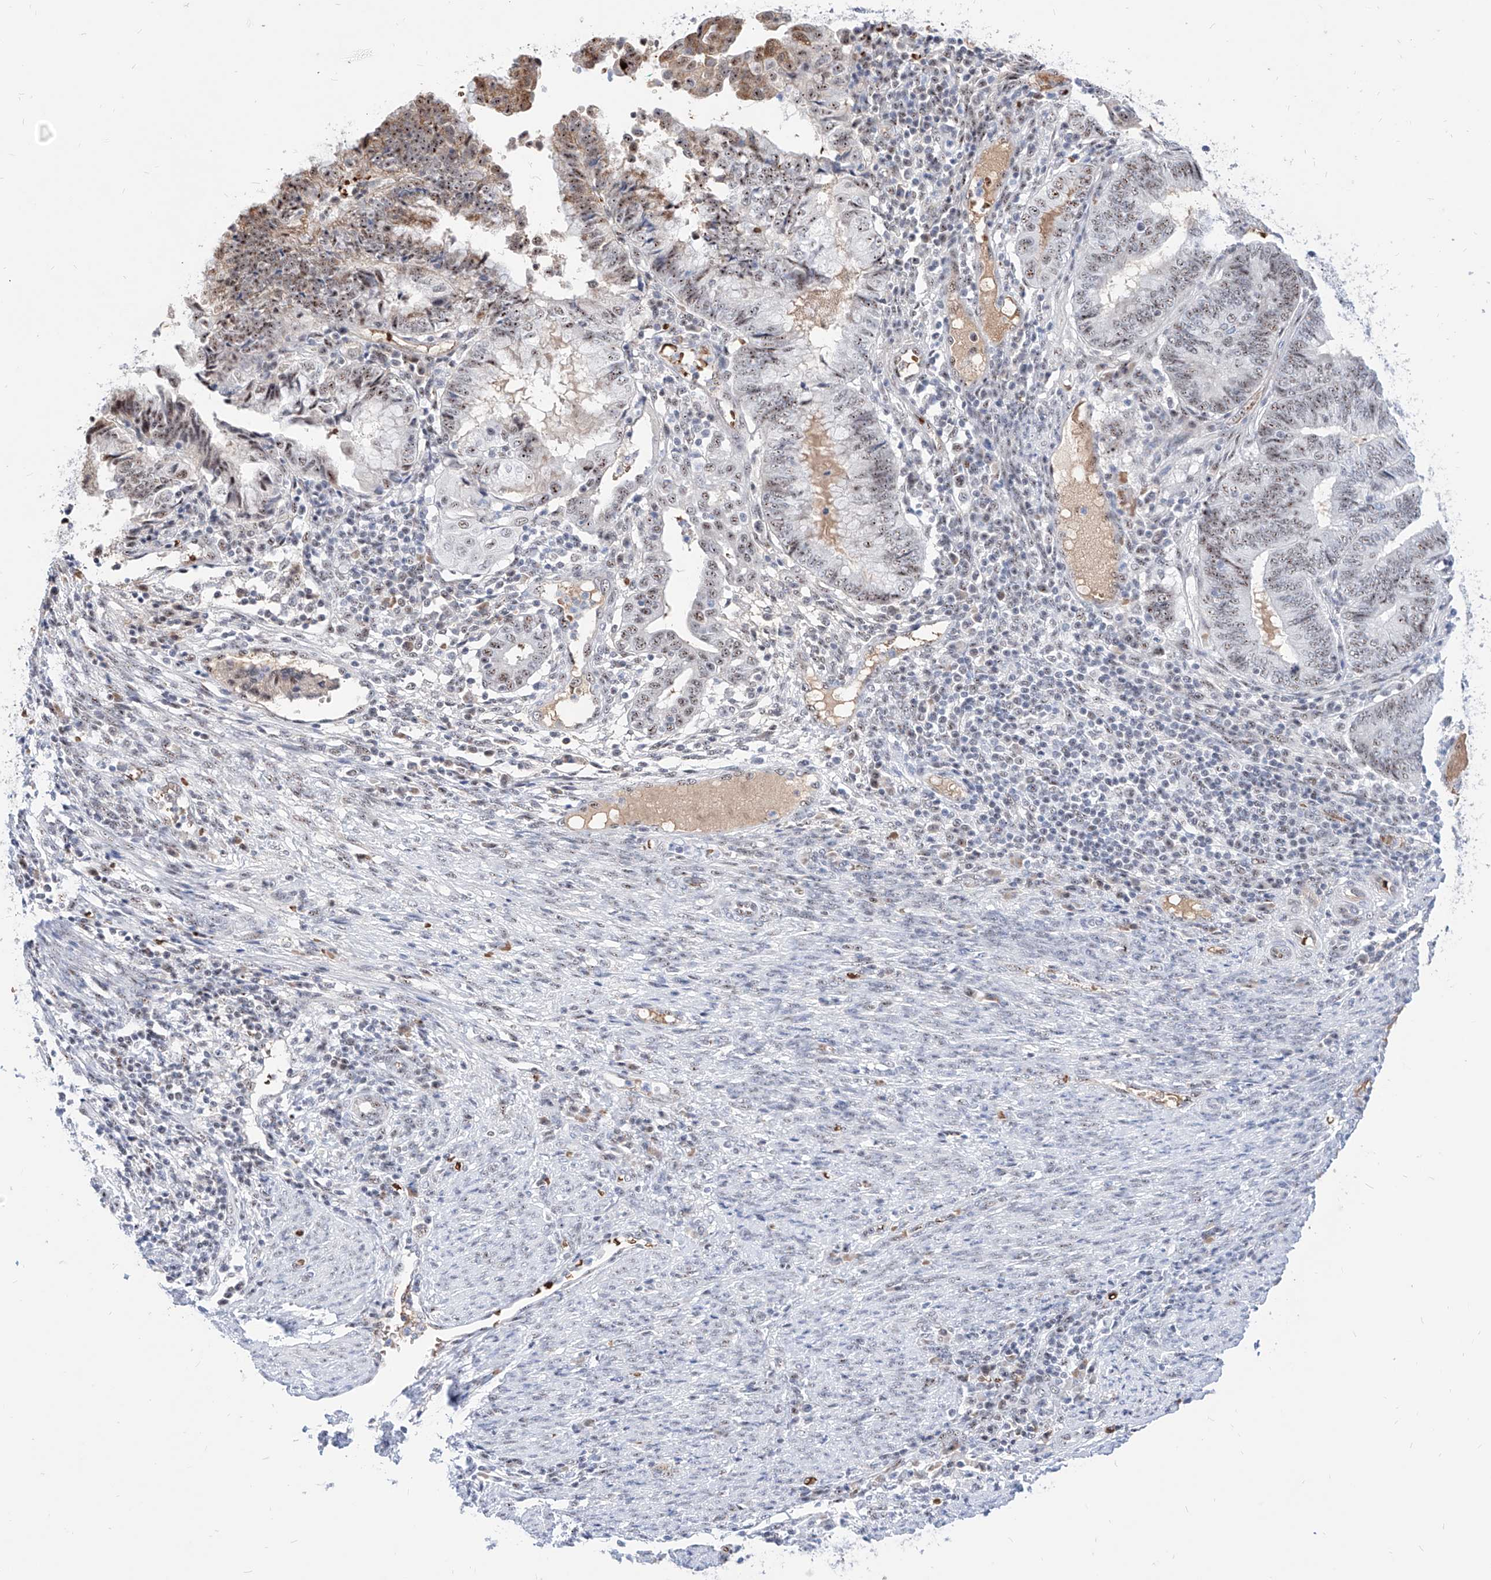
{"staining": {"intensity": "weak", "quantity": "25%-75%", "location": "nuclear"}, "tissue": "endometrial cancer", "cell_type": "Tumor cells", "image_type": "cancer", "snomed": [{"axis": "morphology", "description": "Adenocarcinoma, NOS"}, {"axis": "topography", "description": "Uterus"}, {"axis": "topography", "description": "Endometrium"}], "caption": "Immunohistochemistry (IHC) of adenocarcinoma (endometrial) reveals low levels of weak nuclear positivity in approximately 25%-75% of tumor cells.", "gene": "ZFP42", "patient": {"sex": "female", "age": 70}}